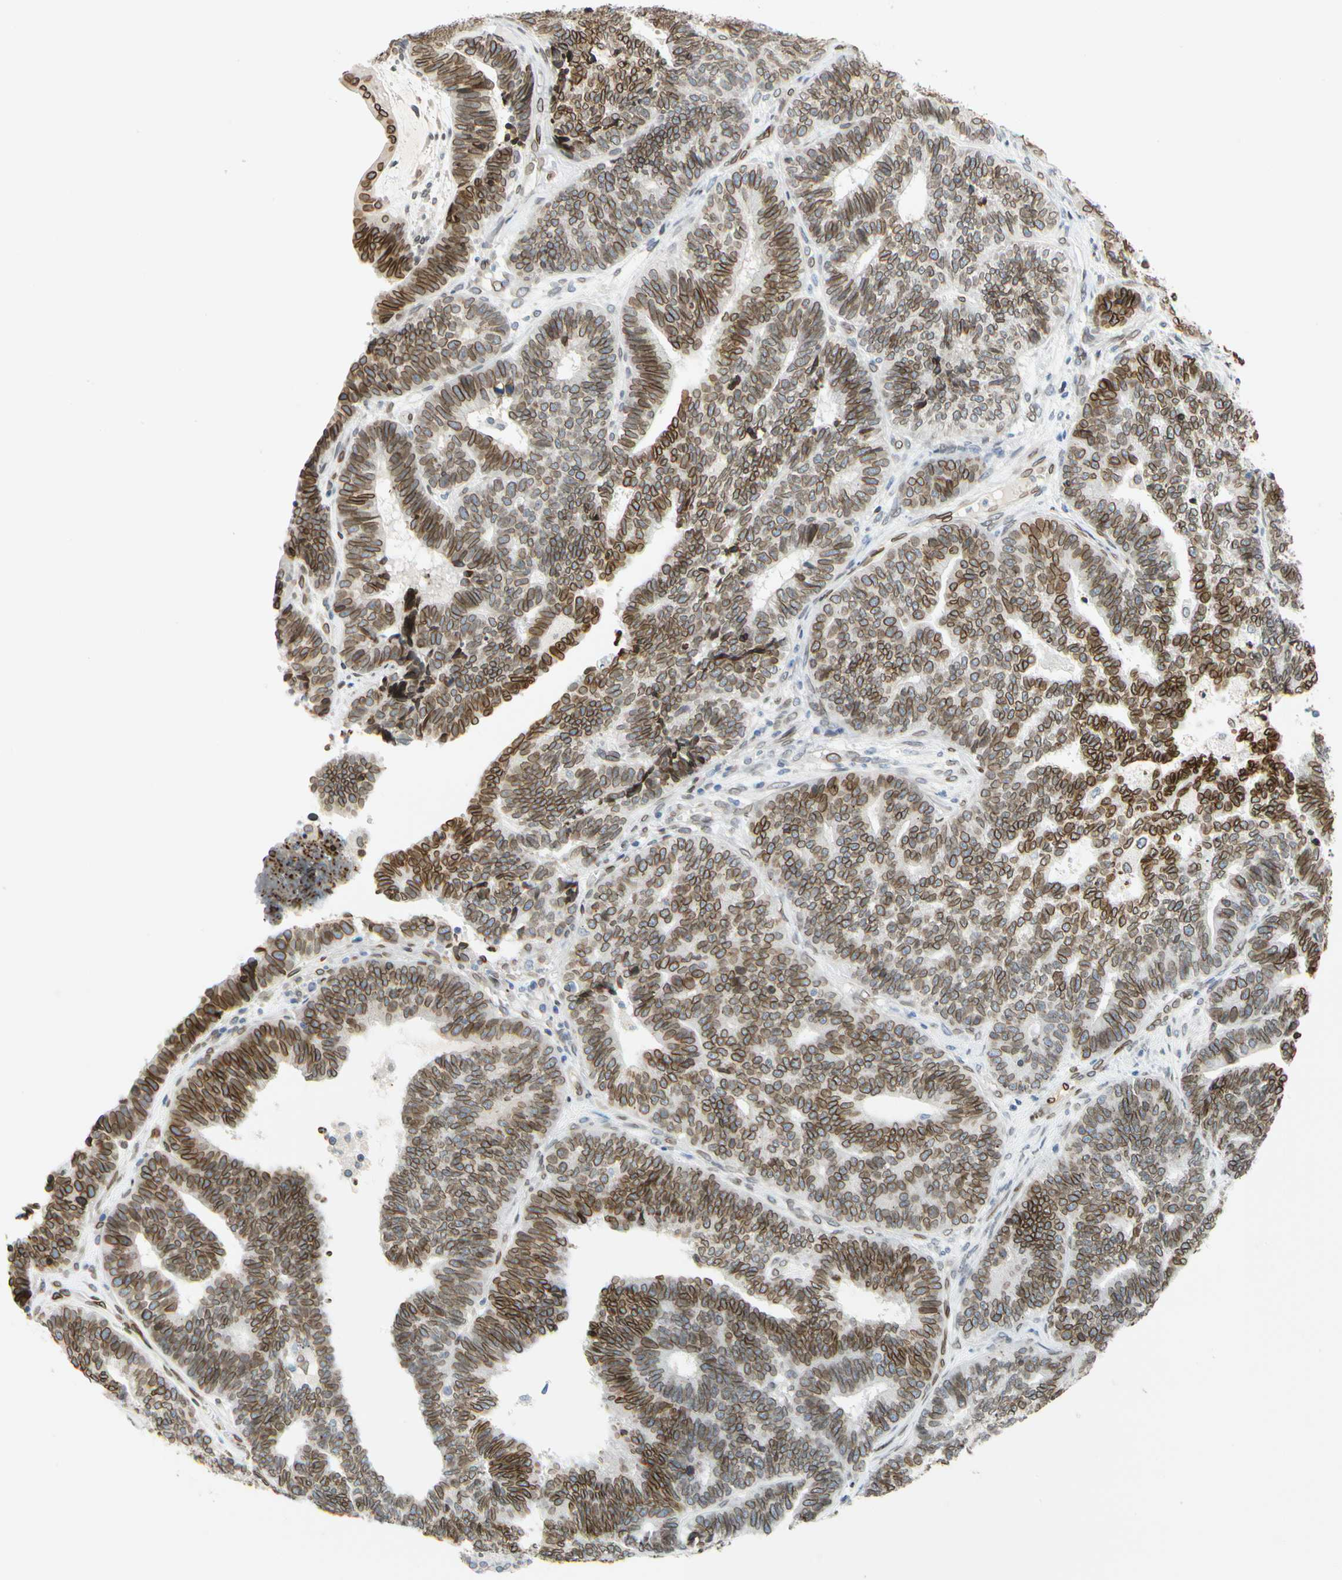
{"staining": {"intensity": "moderate", "quantity": ">75%", "location": "cytoplasmic/membranous,nuclear"}, "tissue": "endometrial cancer", "cell_type": "Tumor cells", "image_type": "cancer", "snomed": [{"axis": "morphology", "description": "Adenocarcinoma, NOS"}, {"axis": "topography", "description": "Endometrium"}], "caption": "IHC staining of endometrial cancer (adenocarcinoma), which shows medium levels of moderate cytoplasmic/membranous and nuclear staining in approximately >75% of tumor cells indicating moderate cytoplasmic/membranous and nuclear protein expression. The staining was performed using DAB (brown) for protein detection and nuclei were counterstained in hematoxylin (blue).", "gene": "SUN1", "patient": {"sex": "female", "age": 70}}